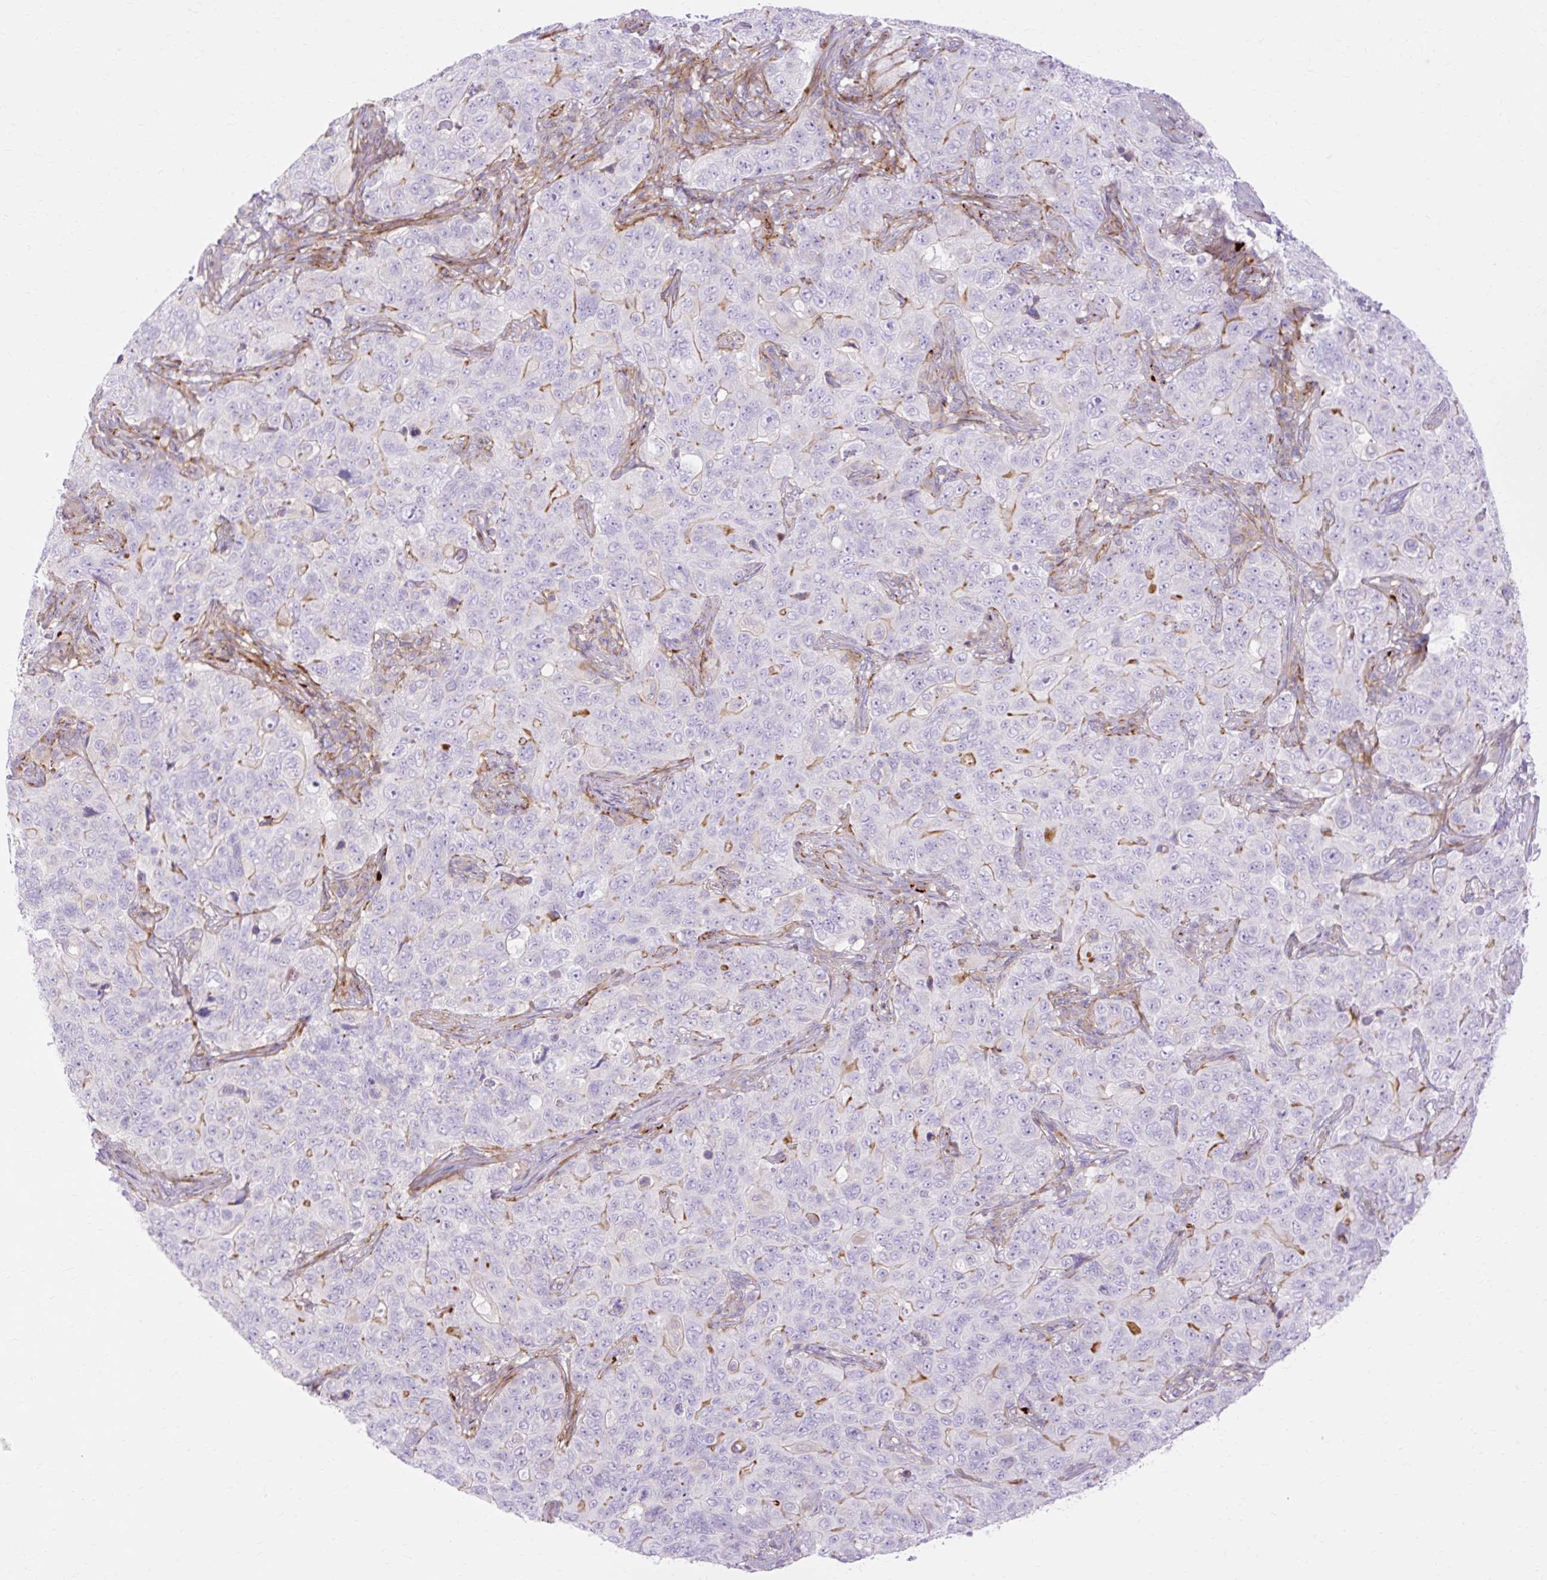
{"staining": {"intensity": "moderate", "quantity": "<25%", "location": "cytoplasmic/membranous"}, "tissue": "pancreatic cancer", "cell_type": "Tumor cells", "image_type": "cancer", "snomed": [{"axis": "morphology", "description": "Adenocarcinoma, NOS"}, {"axis": "topography", "description": "Pancreas"}], "caption": "This micrograph shows immunohistochemistry staining of human pancreatic cancer (adenocarcinoma), with low moderate cytoplasmic/membranous staining in approximately <25% of tumor cells.", "gene": "CORO7-PAM16", "patient": {"sex": "male", "age": 68}}